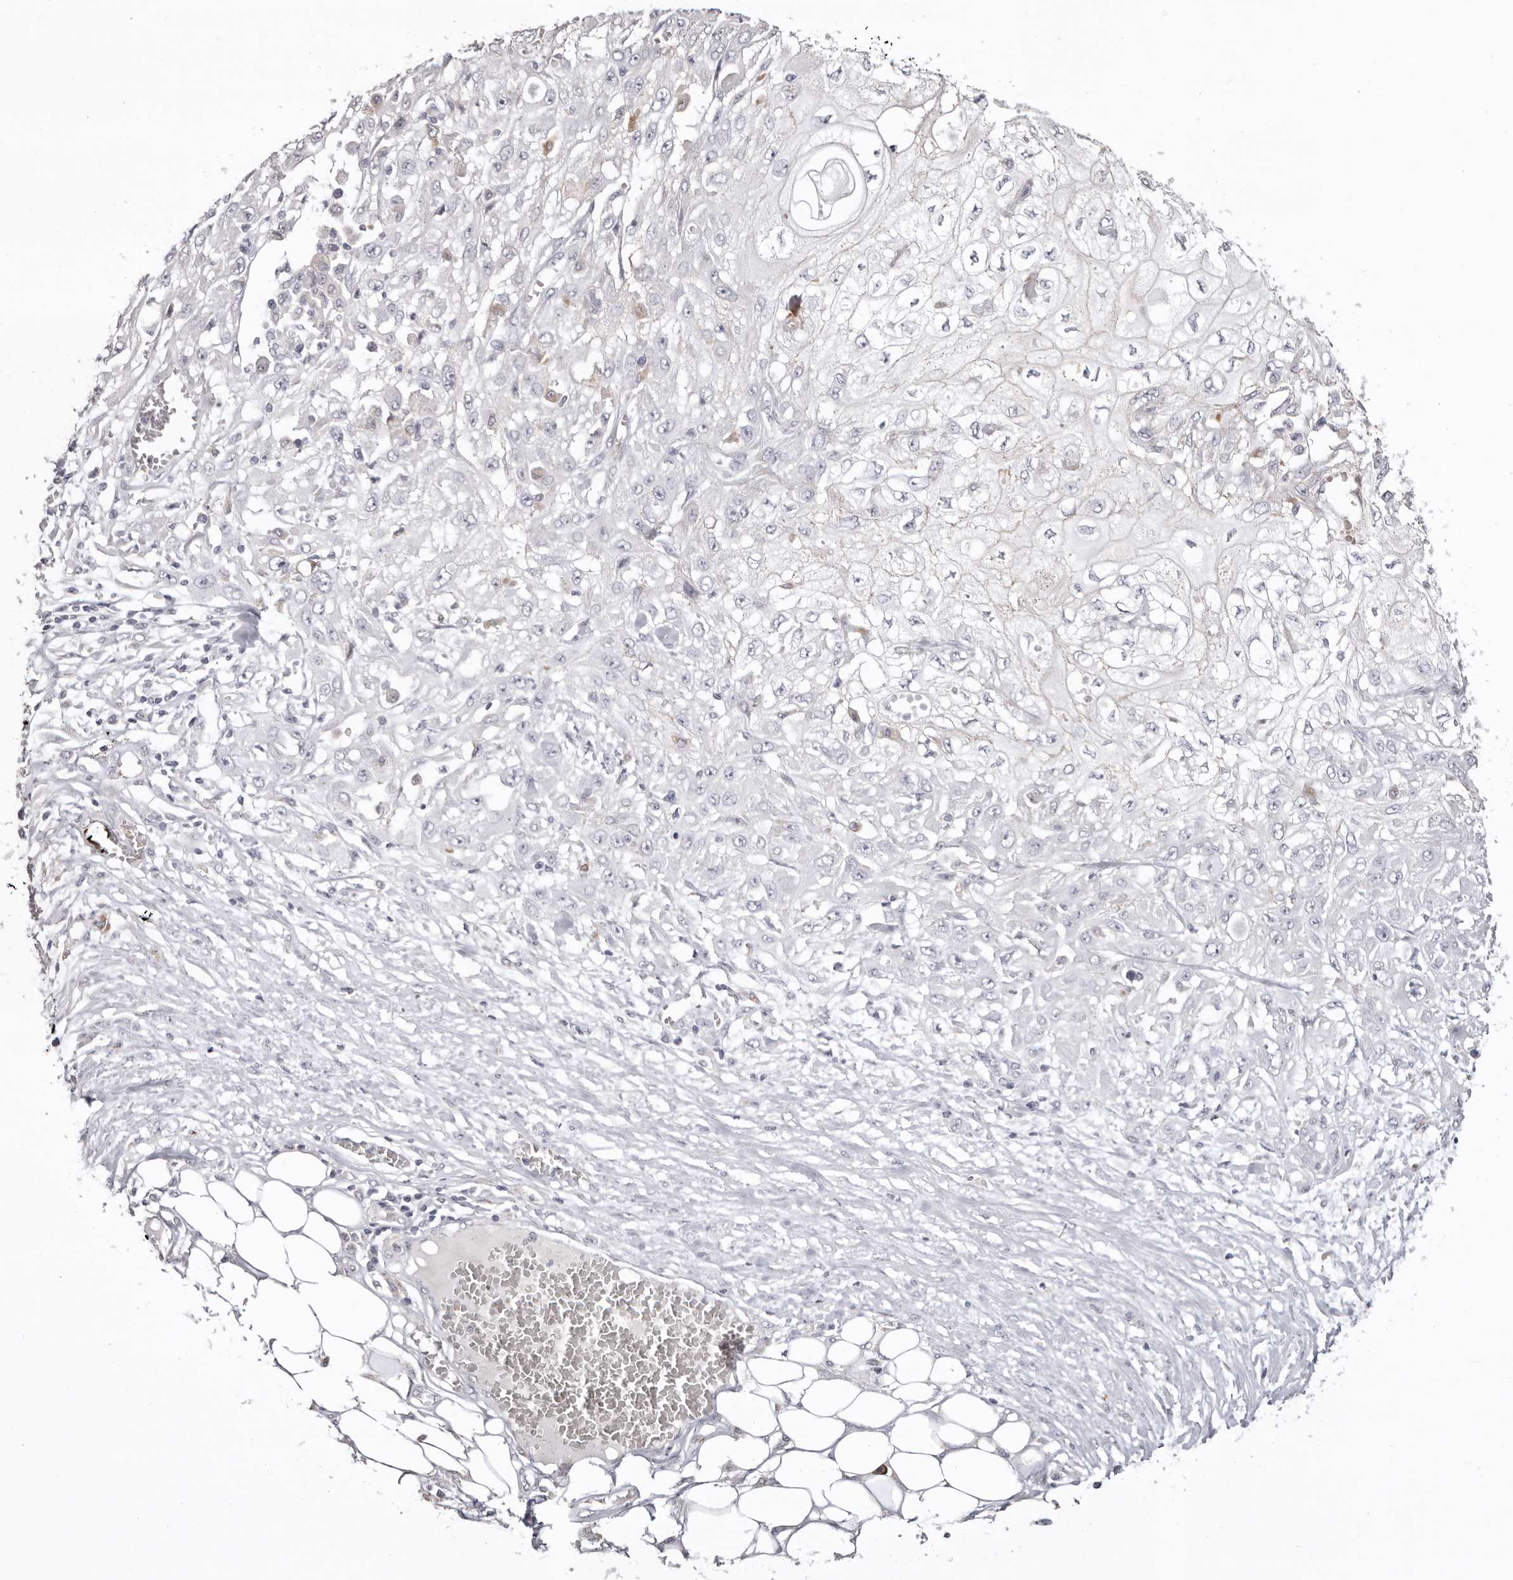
{"staining": {"intensity": "negative", "quantity": "none", "location": "none"}, "tissue": "skin cancer", "cell_type": "Tumor cells", "image_type": "cancer", "snomed": [{"axis": "morphology", "description": "Squamous cell carcinoma, NOS"}, {"axis": "morphology", "description": "Squamous cell carcinoma, metastatic, NOS"}, {"axis": "topography", "description": "Skin"}, {"axis": "topography", "description": "Lymph node"}], "caption": "A photomicrograph of human skin cancer is negative for staining in tumor cells.", "gene": "PCDHB6", "patient": {"sex": "male", "age": 75}}